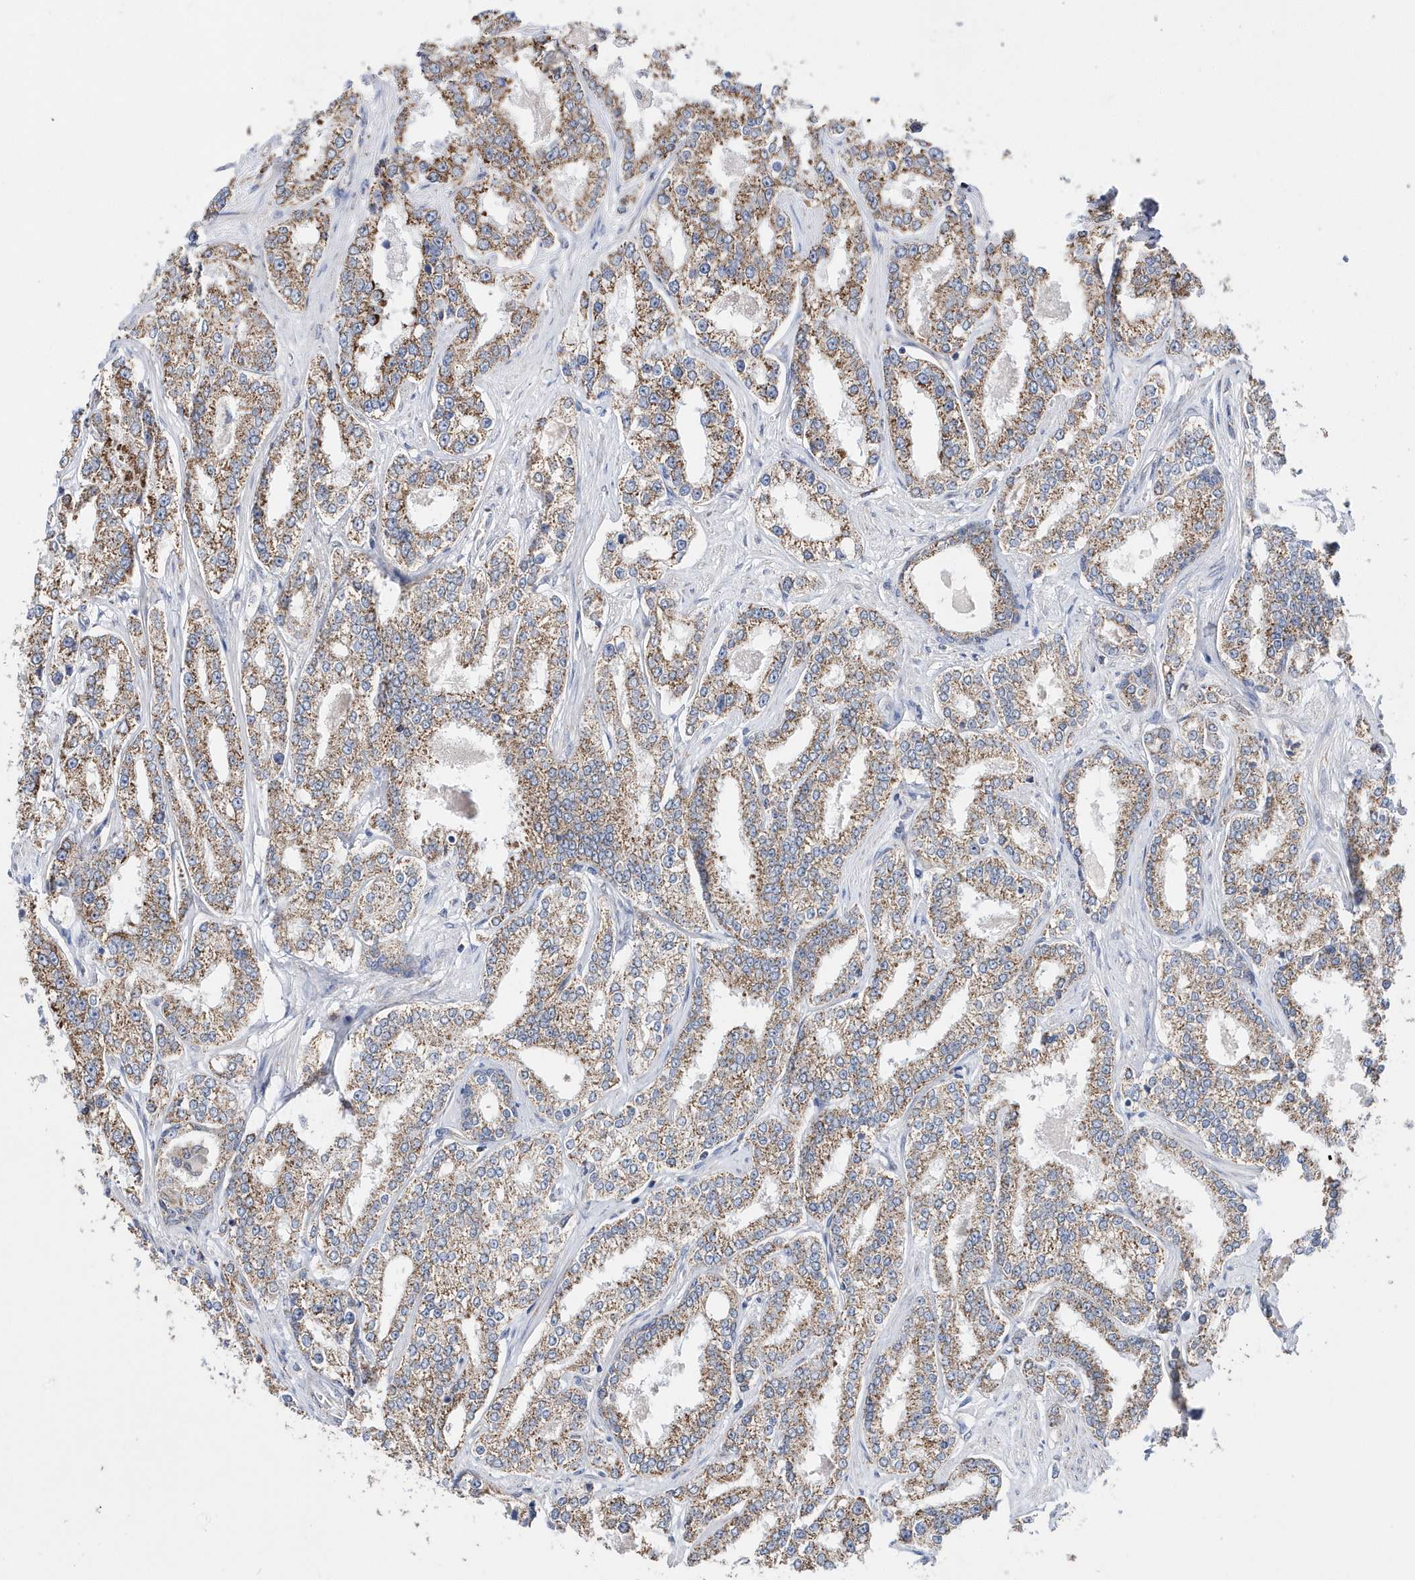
{"staining": {"intensity": "moderate", "quantity": ">75%", "location": "cytoplasmic/membranous"}, "tissue": "prostate cancer", "cell_type": "Tumor cells", "image_type": "cancer", "snomed": [{"axis": "morphology", "description": "Normal tissue, NOS"}, {"axis": "morphology", "description": "Adenocarcinoma, High grade"}, {"axis": "topography", "description": "Prostate"}], "caption": "Protein positivity by immunohistochemistry reveals moderate cytoplasmic/membranous expression in approximately >75% of tumor cells in prostate cancer.", "gene": "SPATA5", "patient": {"sex": "male", "age": 83}}